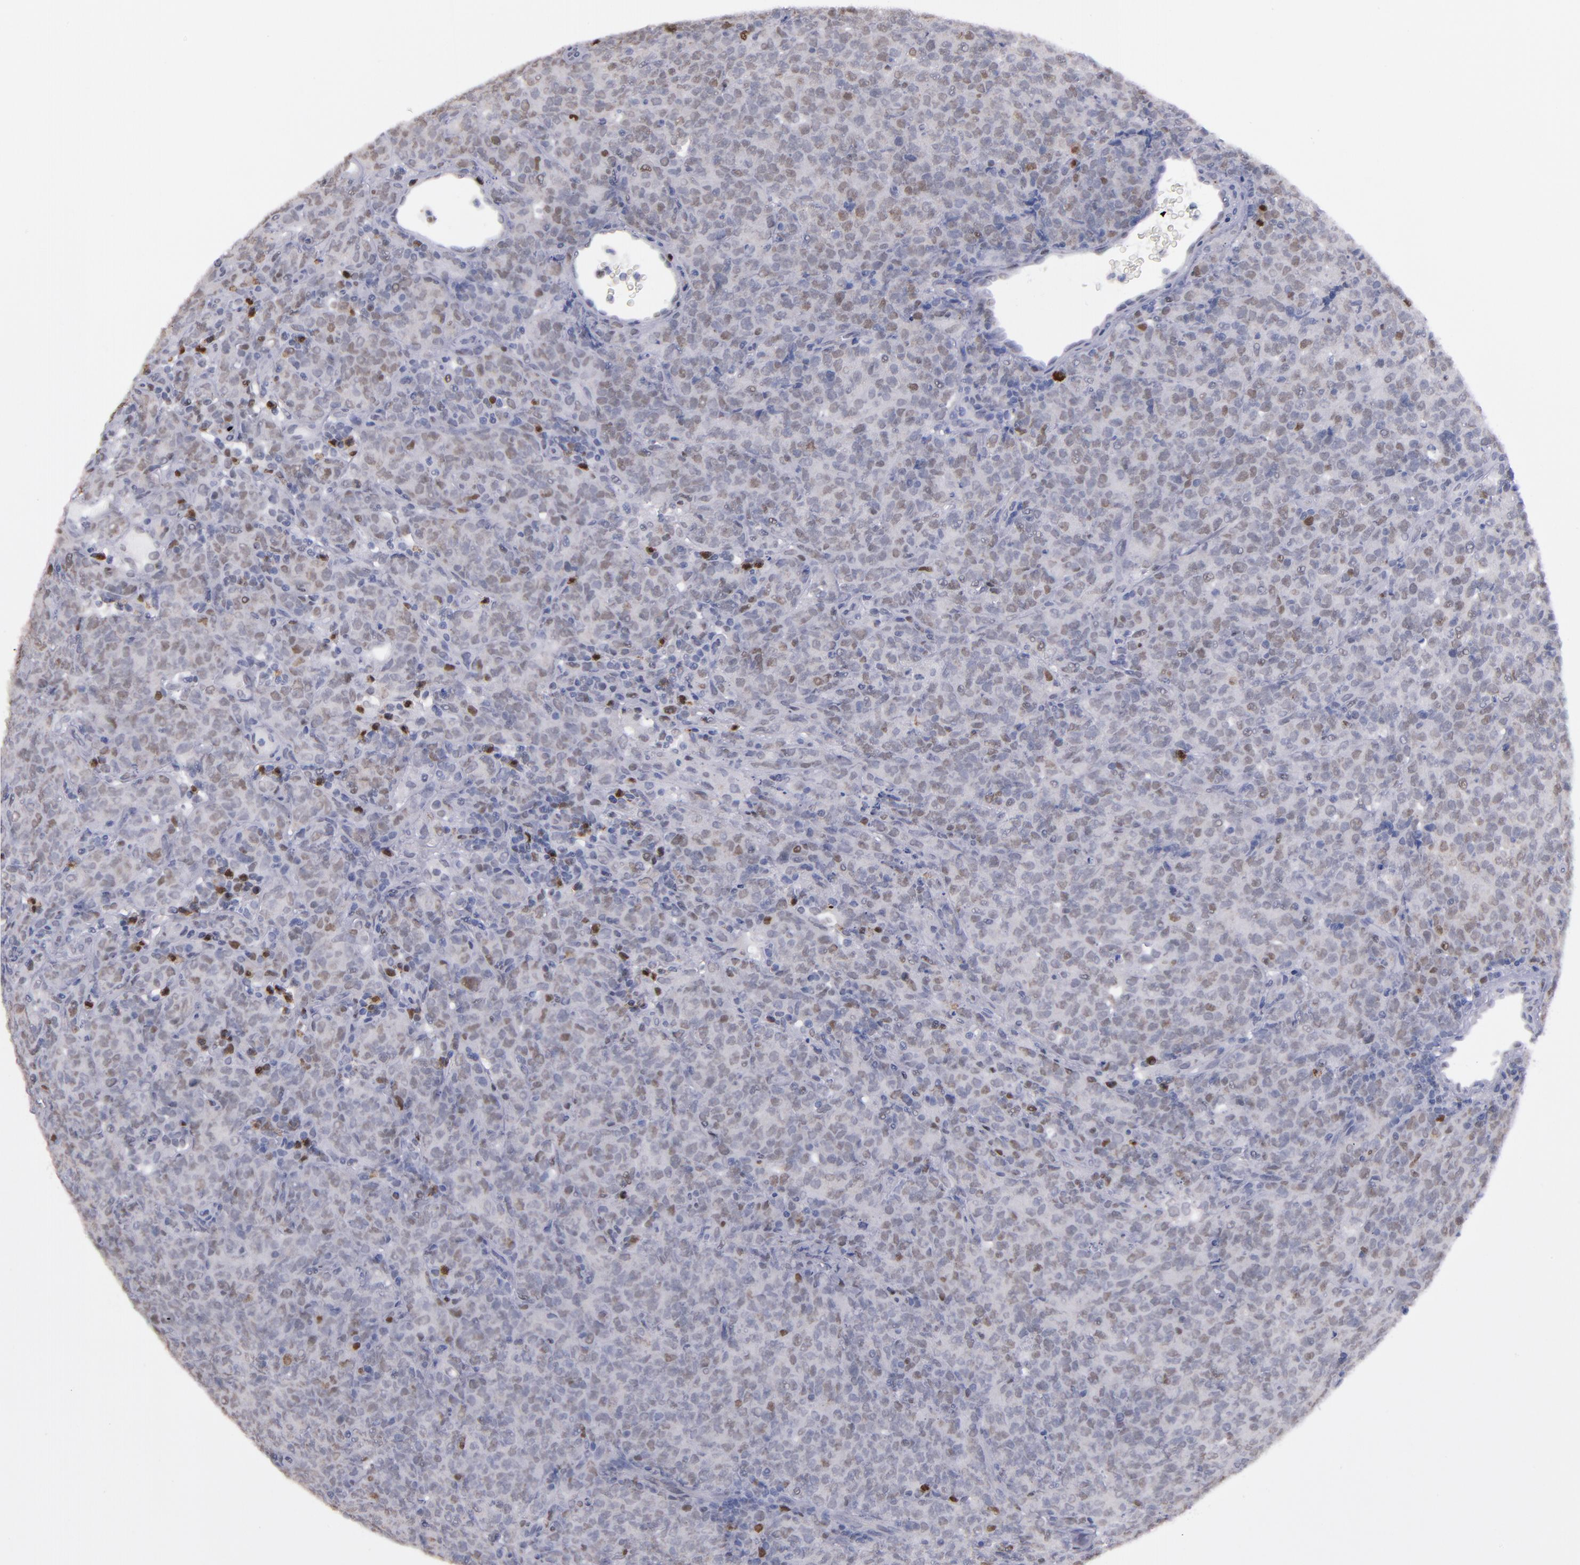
{"staining": {"intensity": "weak", "quantity": "25%-75%", "location": "nuclear"}, "tissue": "lymphoma", "cell_type": "Tumor cells", "image_type": "cancer", "snomed": [{"axis": "morphology", "description": "Malignant lymphoma, non-Hodgkin's type, High grade"}, {"axis": "topography", "description": "Tonsil"}], "caption": "This image displays immunohistochemistry staining of human lymphoma, with low weak nuclear staining in about 25%-75% of tumor cells.", "gene": "IRF4", "patient": {"sex": "female", "age": 36}}